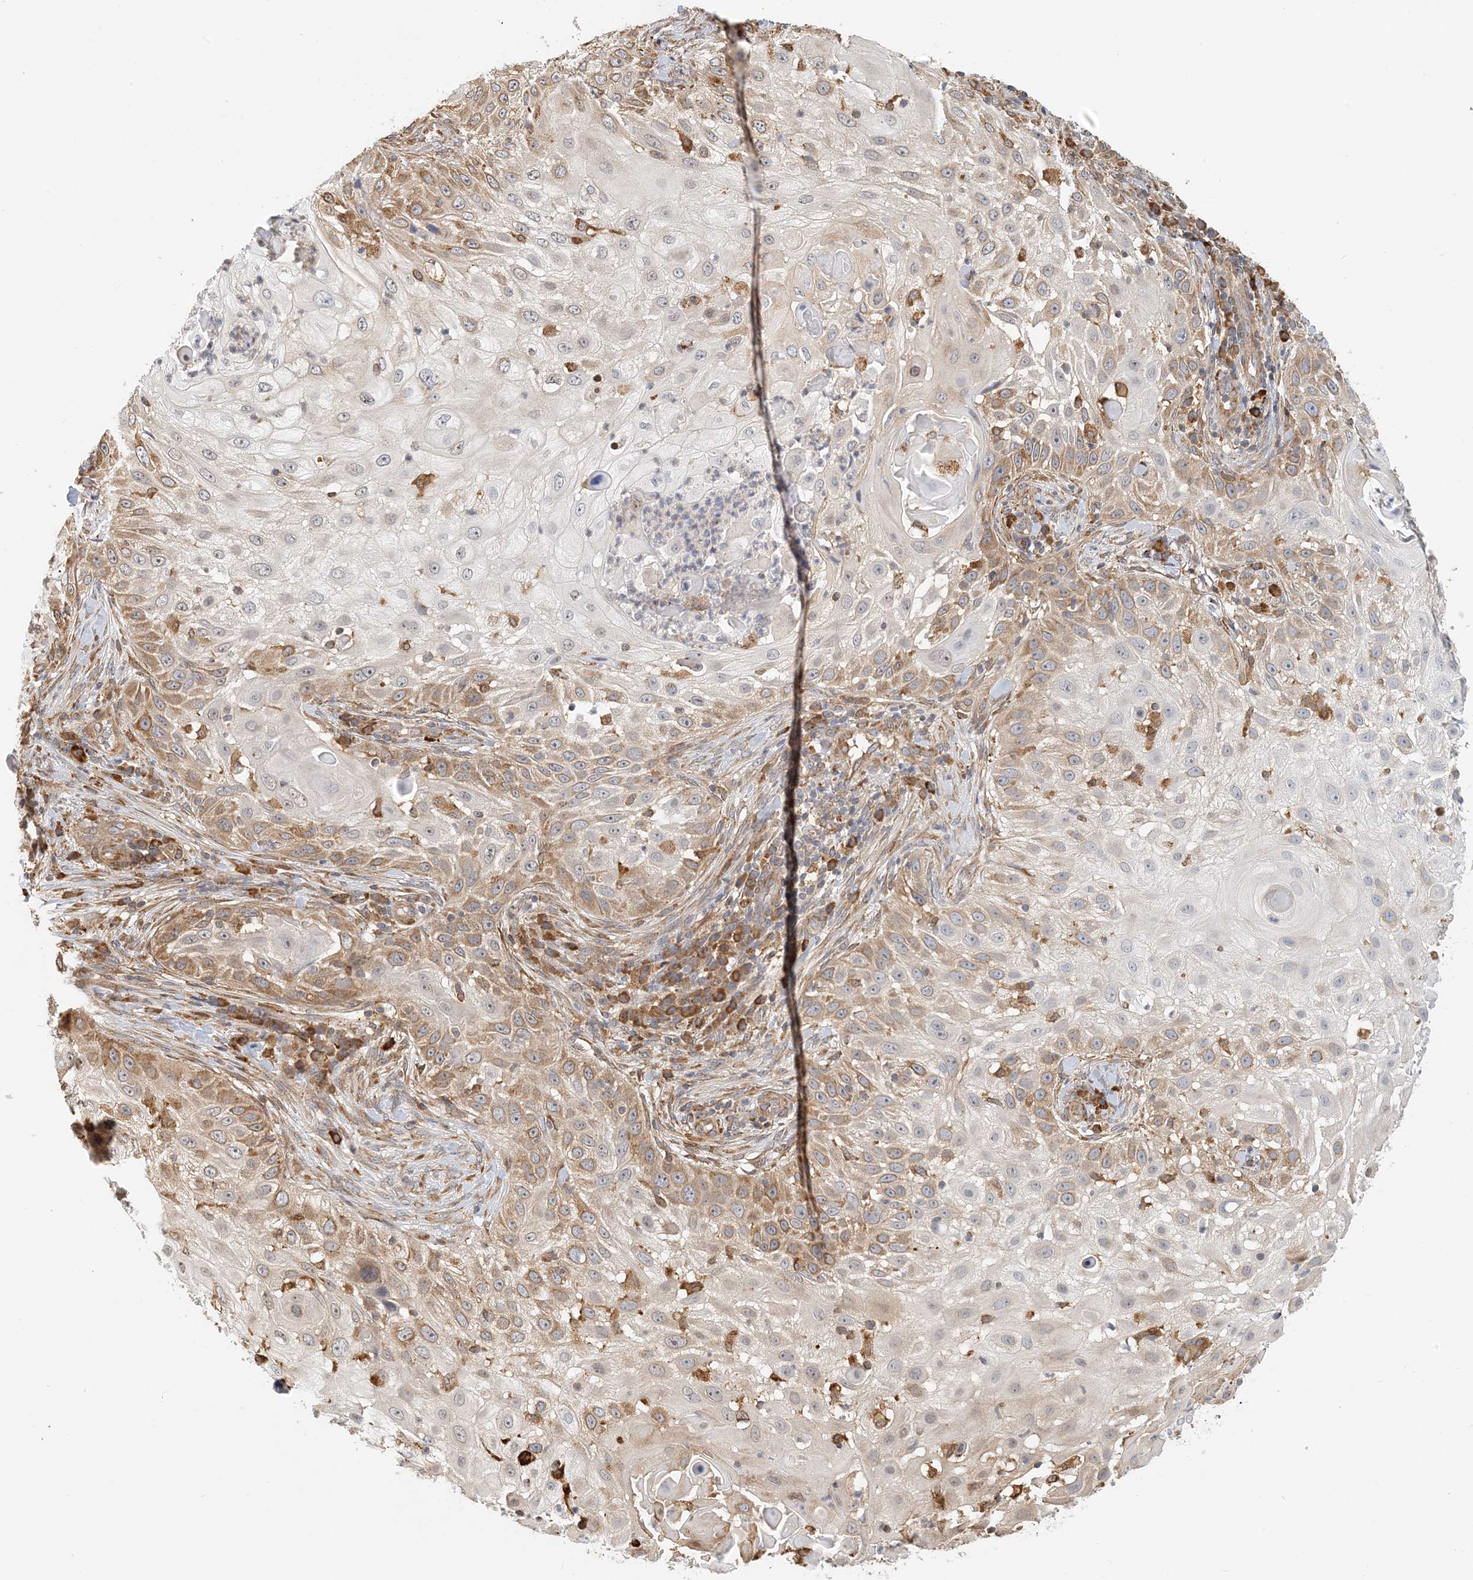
{"staining": {"intensity": "moderate", "quantity": ">75%", "location": "cytoplasmic/membranous"}, "tissue": "skin cancer", "cell_type": "Tumor cells", "image_type": "cancer", "snomed": [{"axis": "morphology", "description": "Squamous cell carcinoma, NOS"}, {"axis": "topography", "description": "Skin"}], "caption": "Human squamous cell carcinoma (skin) stained with a brown dye exhibits moderate cytoplasmic/membranous positive staining in approximately >75% of tumor cells.", "gene": "HNMT", "patient": {"sex": "female", "age": 44}}